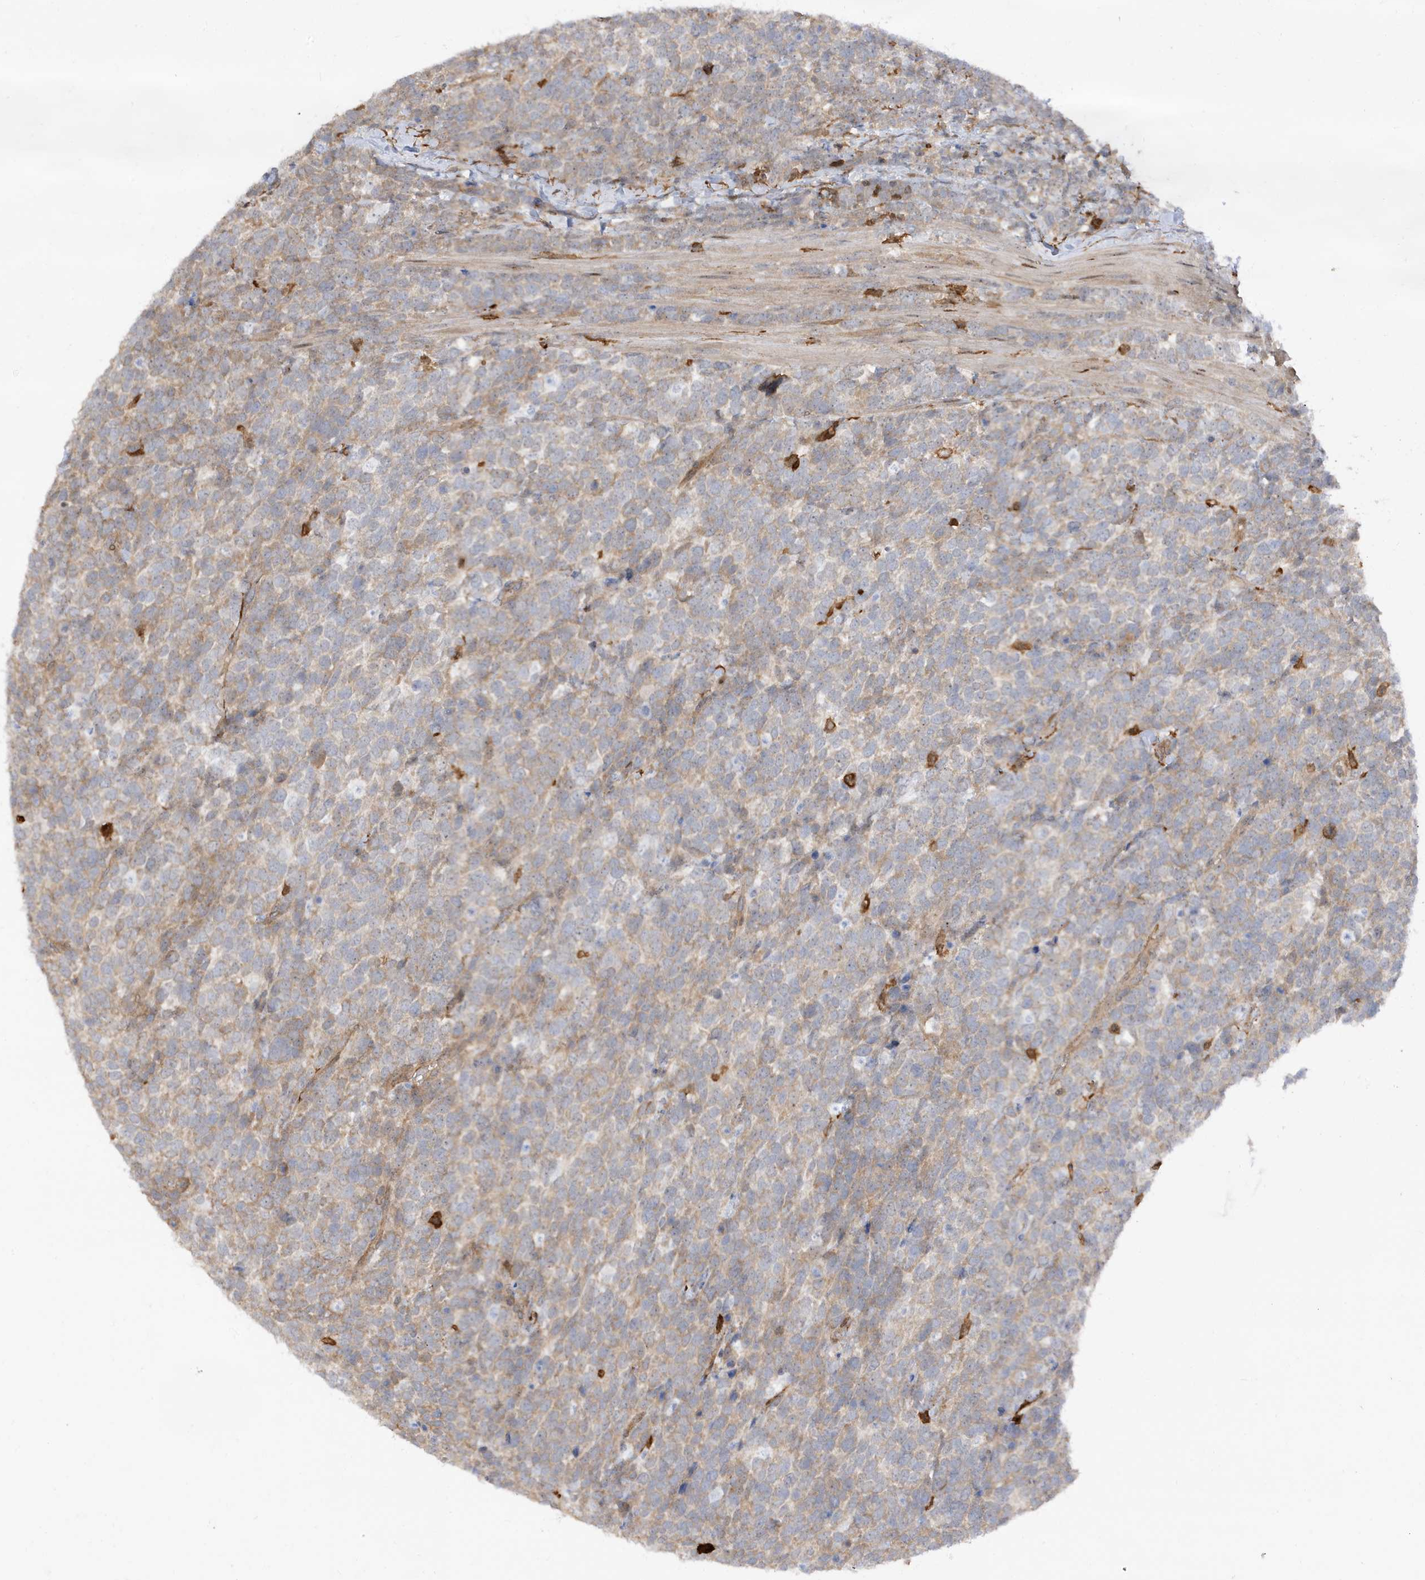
{"staining": {"intensity": "weak", "quantity": ">75%", "location": "cytoplasmic/membranous"}, "tissue": "urothelial cancer", "cell_type": "Tumor cells", "image_type": "cancer", "snomed": [{"axis": "morphology", "description": "Urothelial carcinoma, High grade"}, {"axis": "topography", "description": "Urinary bladder"}], "caption": "An image of urothelial cancer stained for a protein exhibits weak cytoplasmic/membranous brown staining in tumor cells. (Brightfield microscopy of DAB IHC at high magnification).", "gene": "PHACTR2", "patient": {"sex": "female", "age": 82}}